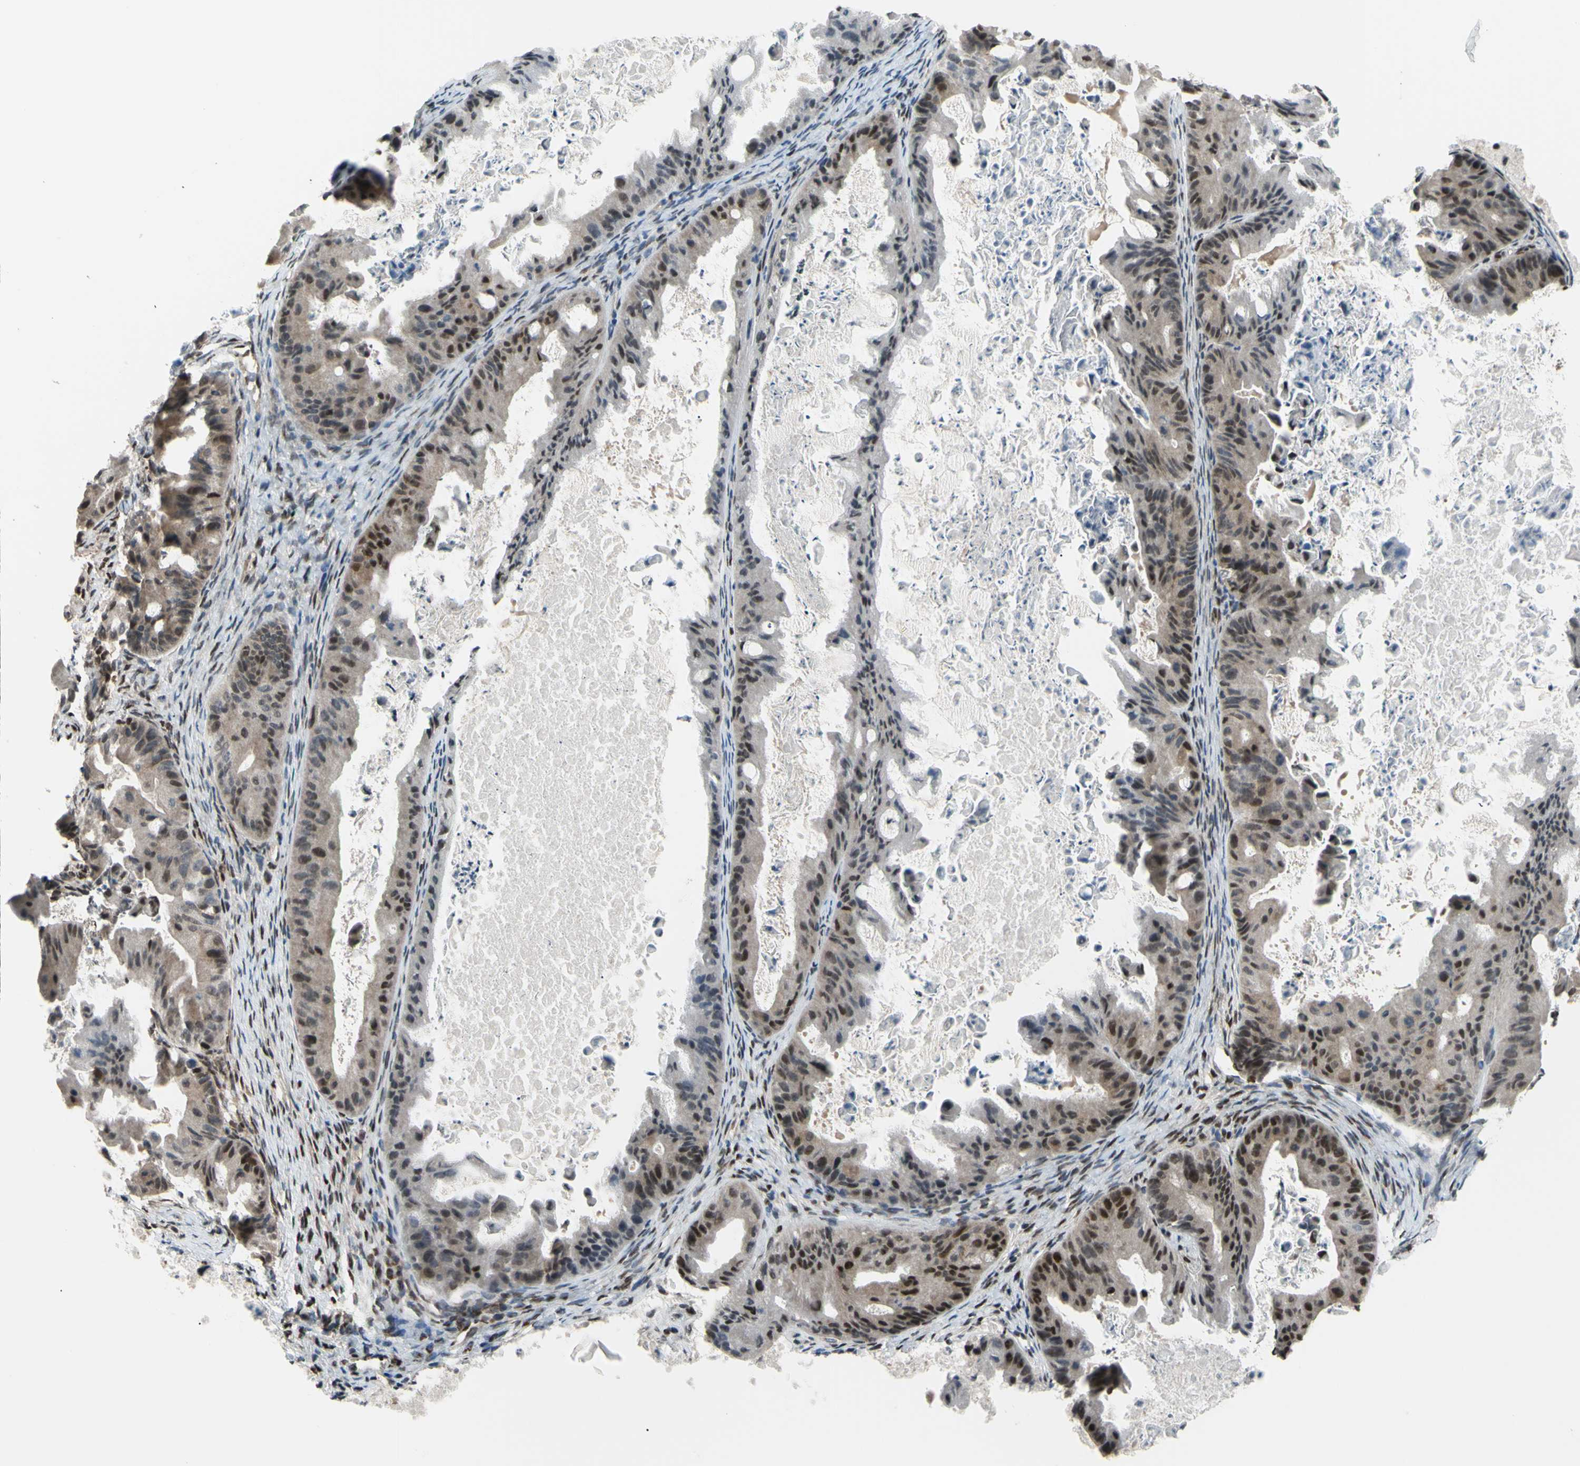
{"staining": {"intensity": "weak", "quantity": ">75%", "location": "cytoplasmic/membranous,nuclear"}, "tissue": "ovarian cancer", "cell_type": "Tumor cells", "image_type": "cancer", "snomed": [{"axis": "morphology", "description": "Cystadenocarcinoma, mucinous, NOS"}, {"axis": "topography", "description": "Ovary"}], "caption": "About >75% of tumor cells in human ovarian cancer (mucinous cystadenocarcinoma) display weak cytoplasmic/membranous and nuclear protein expression as visualized by brown immunohistochemical staining.", "gene": "FKBP5", "patient": {"sex": "female", "age": 37}}